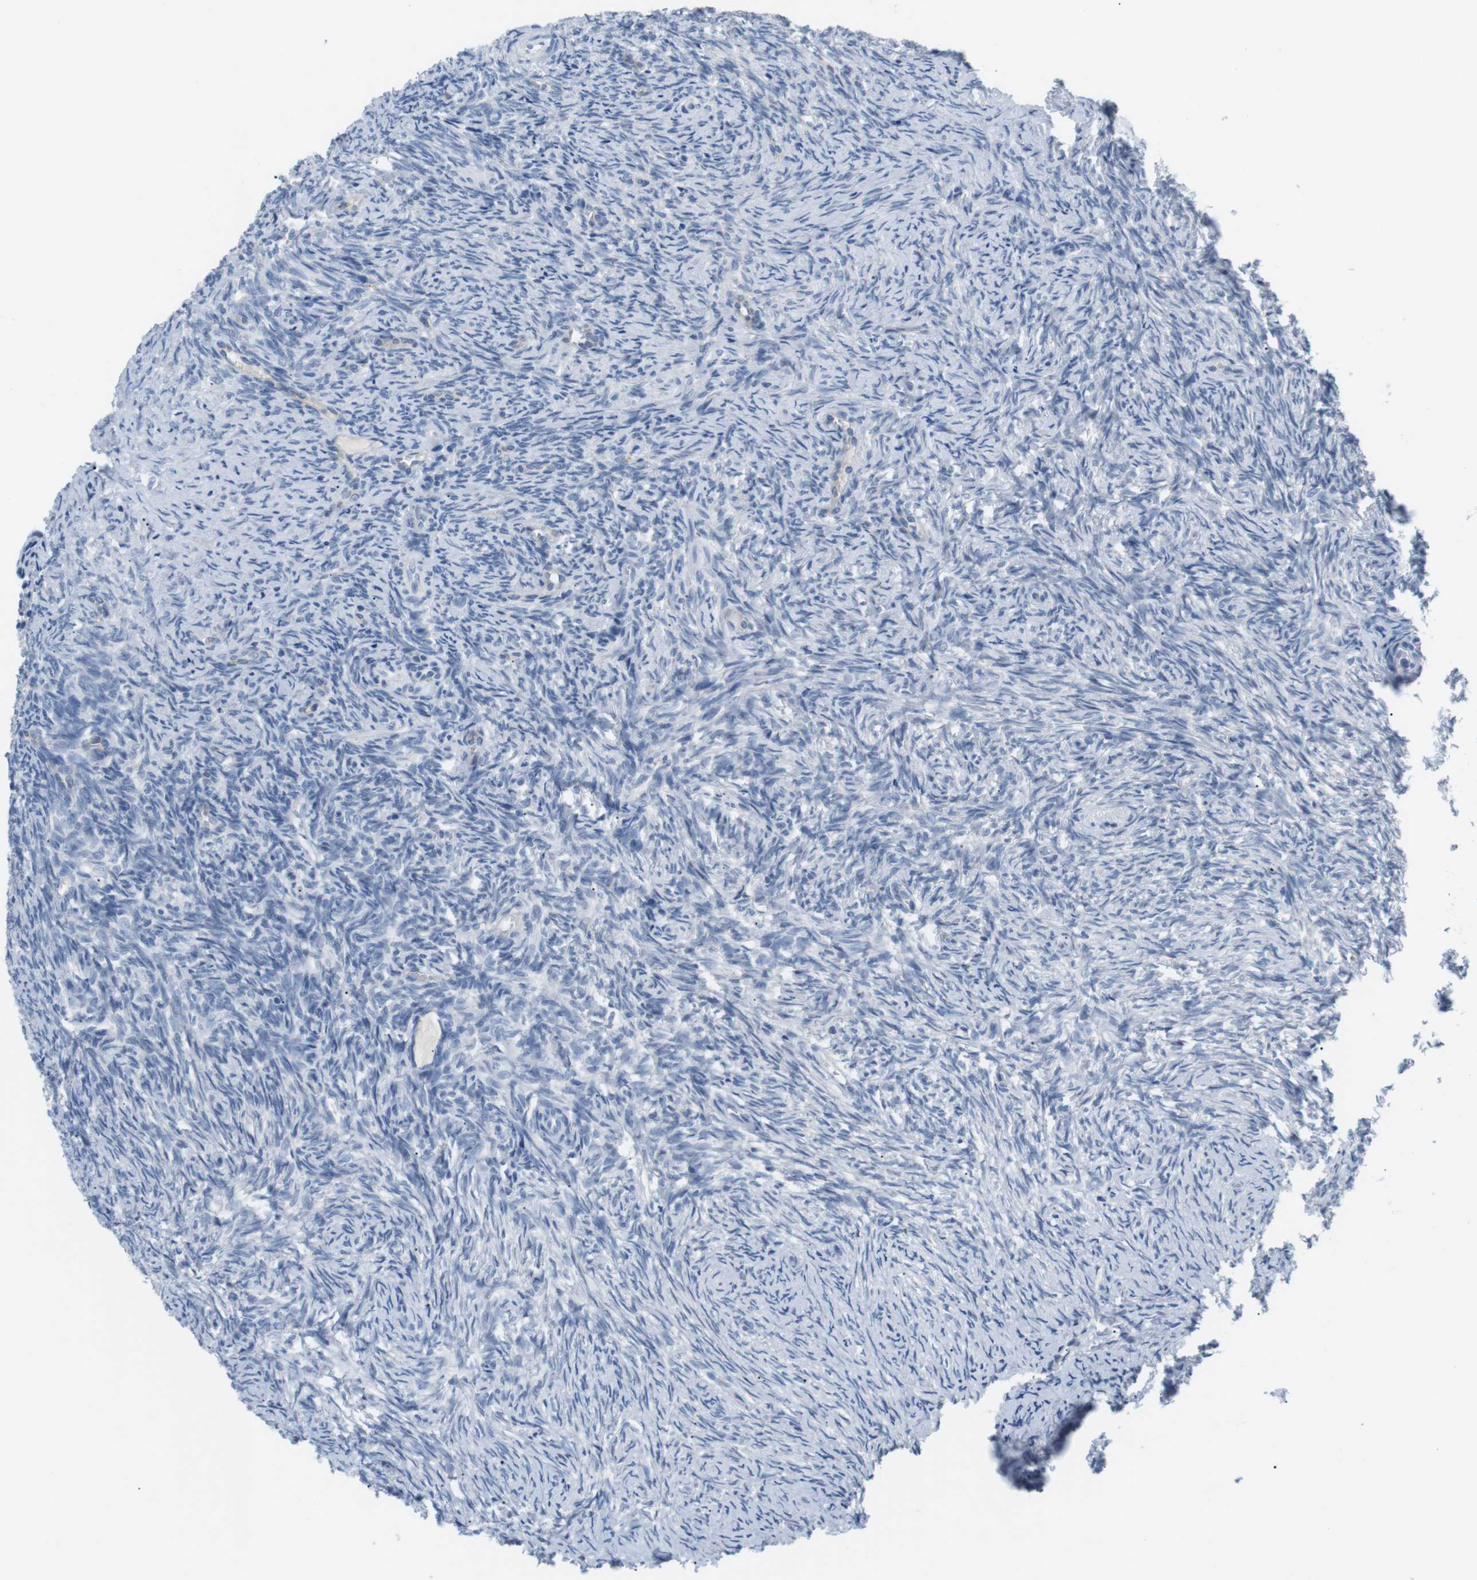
{"staining": {"intensity": "negative", "quantity": "none", "location": "none"}, "tissue": "ovary", "cell_type": "Follicle cells", "image_type": "normal", "snomed": [{"axis": "morphology", "description": "Normal tissue, NOS"}, {"axis": "topography", "description": "Ovary"}], "caption": "Histopathology image shows no significant protein expression in follicle cells of benign ovary.", "gene": "FCGRT", "patient": {"sex": "female", "age": 41}}